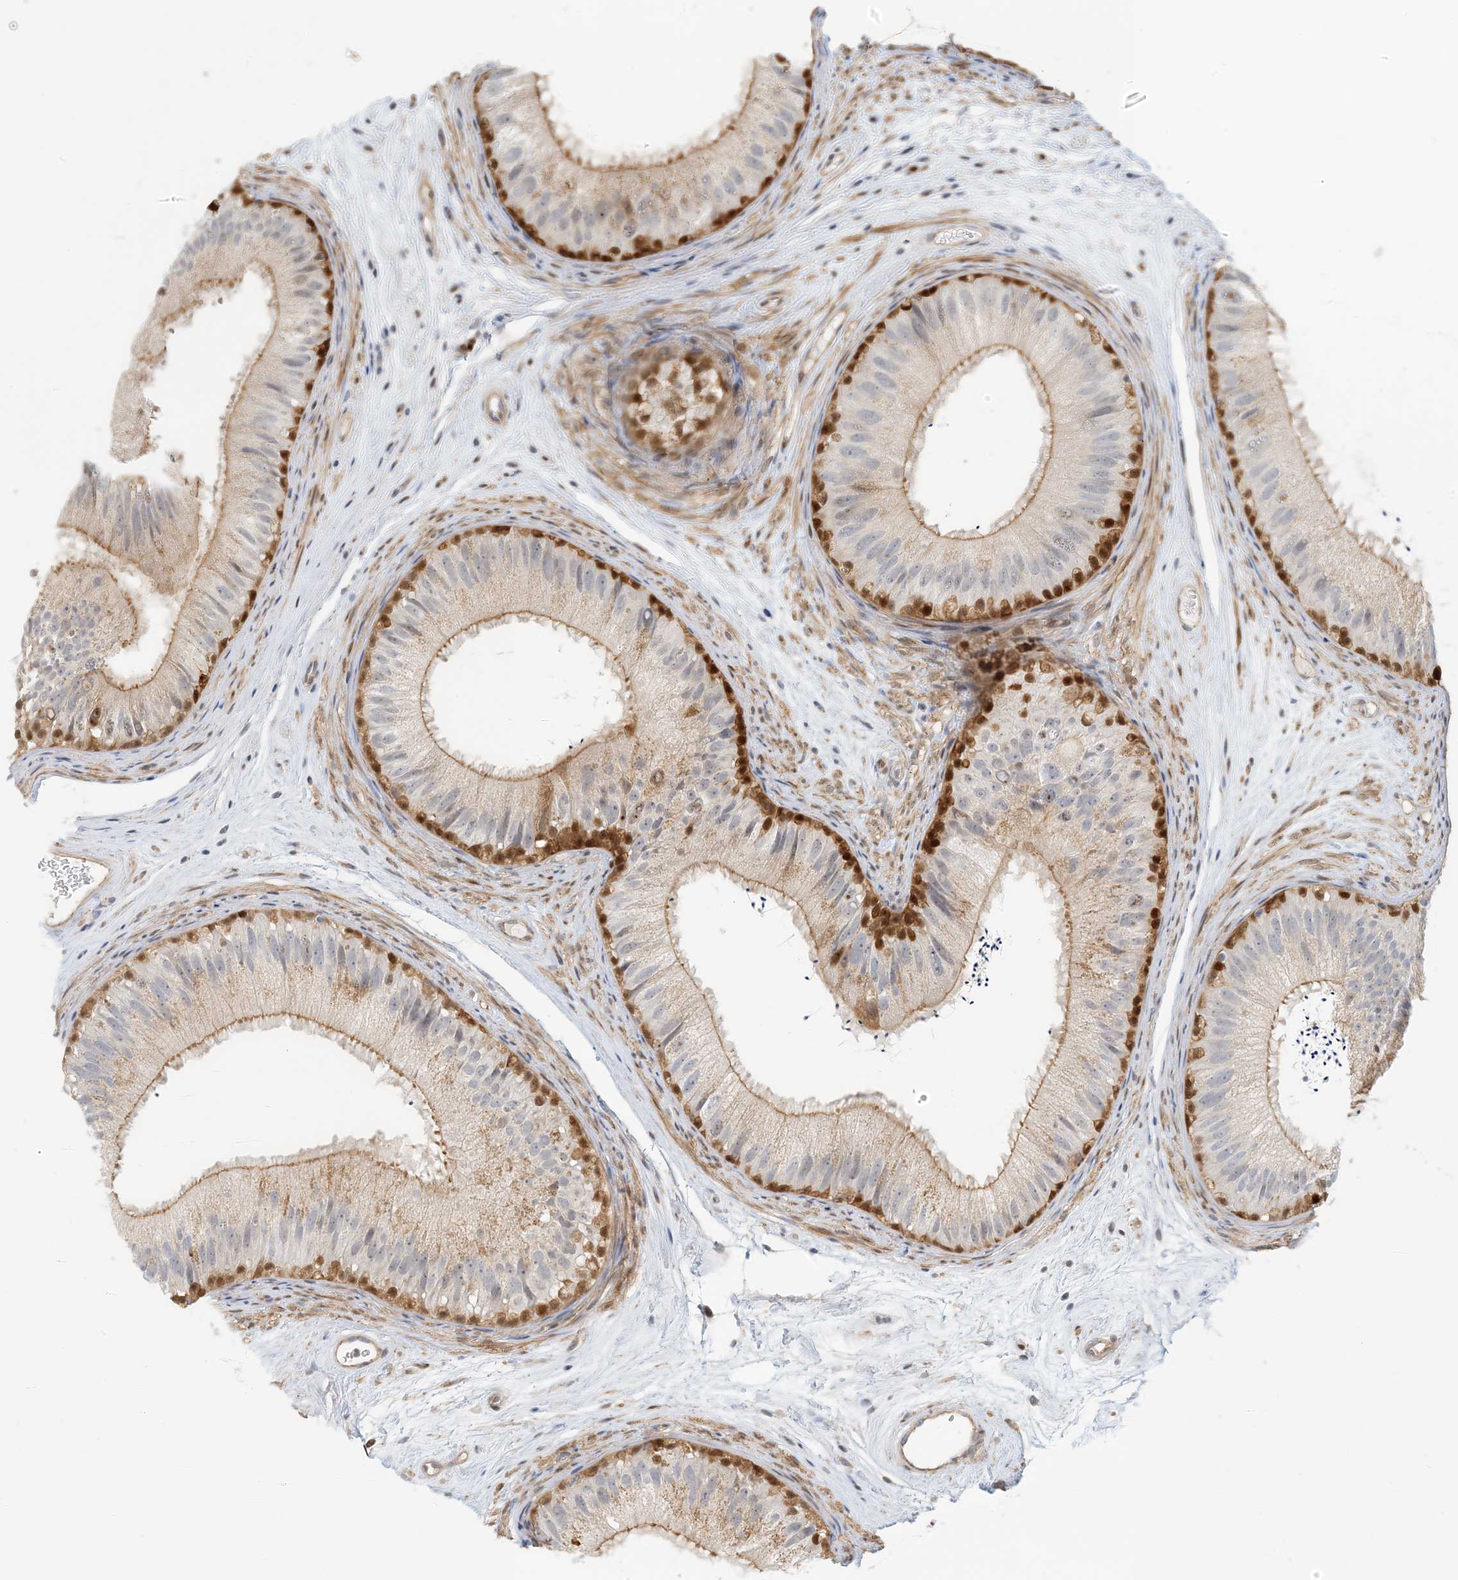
{"staining": {"intensity": "strong", "quantity": "<25%", "location": "cytoplasmic/membranous,nuclear"}, "tissue": "epididymis", "cell_type": "Glandular cells", "image_type": "normal", "snomed": [{"axis": "morphology", "description": "Normal tissue, NOS"}, {"axis": "topography", "description": "Epididymis"}], "caption": "Immunohistochemistry histopathology image of benign human epididymis stained for a protein (brown), which reveals medium levels of strong cytoplasmic/membranous,nuclear expression in about <25% of glandular cells.", "gene": "MAPKBP1", "patient": {"sex": "male", "age": 77}}